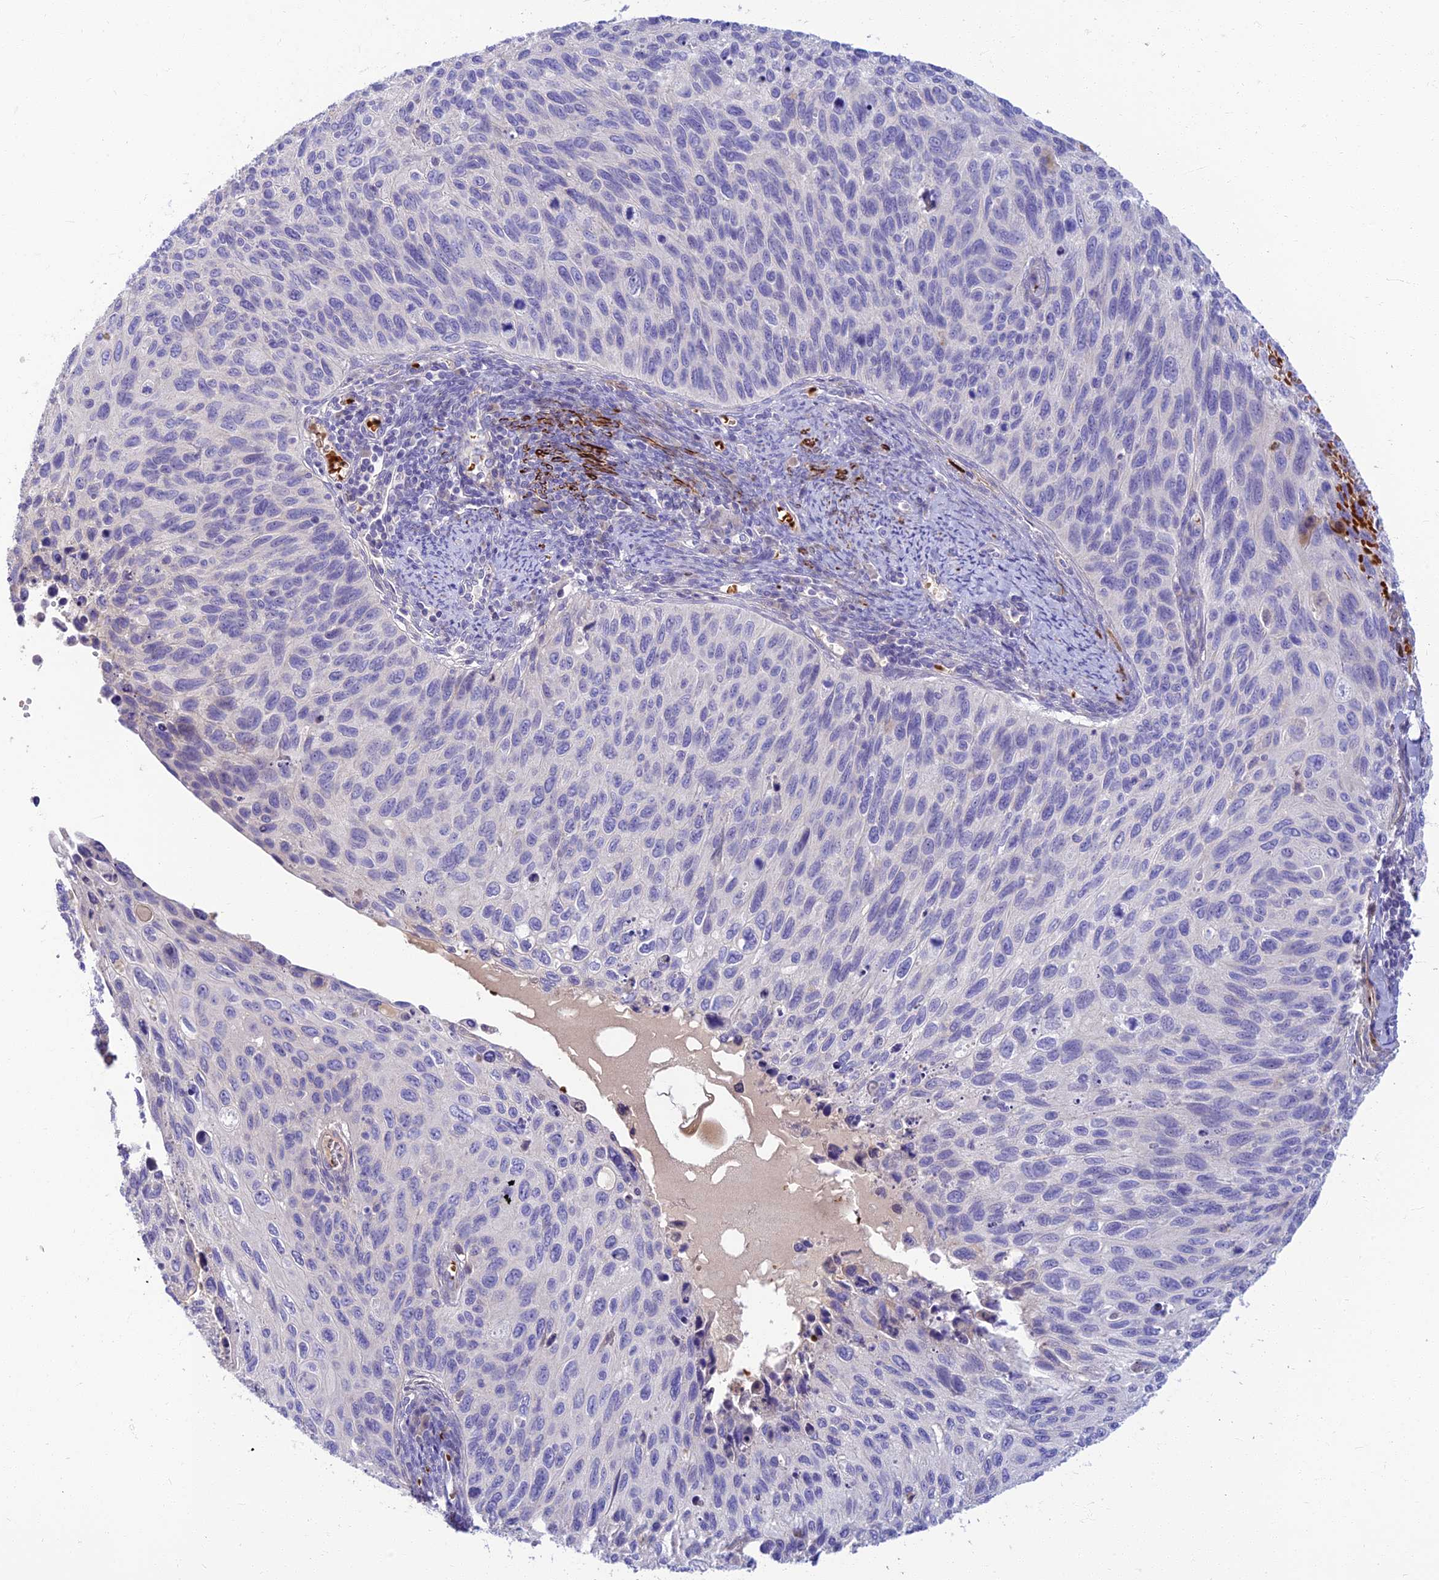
{"staining": {"intensity": "negative", "quantity": "none", "location": "none"}, "tissue": "cervical cancer", "cell_type": "Tumor cells", "image_type": "cancer", "snomed": [{"axis": "morphology", "description": "Squamous cell carcinoma, NOS"}, {"axis": "topography", "description": "Cervix"}], "caption": "A high-resolution histopathology image shows IHC staining of cervical squamous cell carcinoma, which demonstrates no significant expression in tumor cells.", "gene": "CLIP4", "patient": {"sex": "female", "age": 70}}